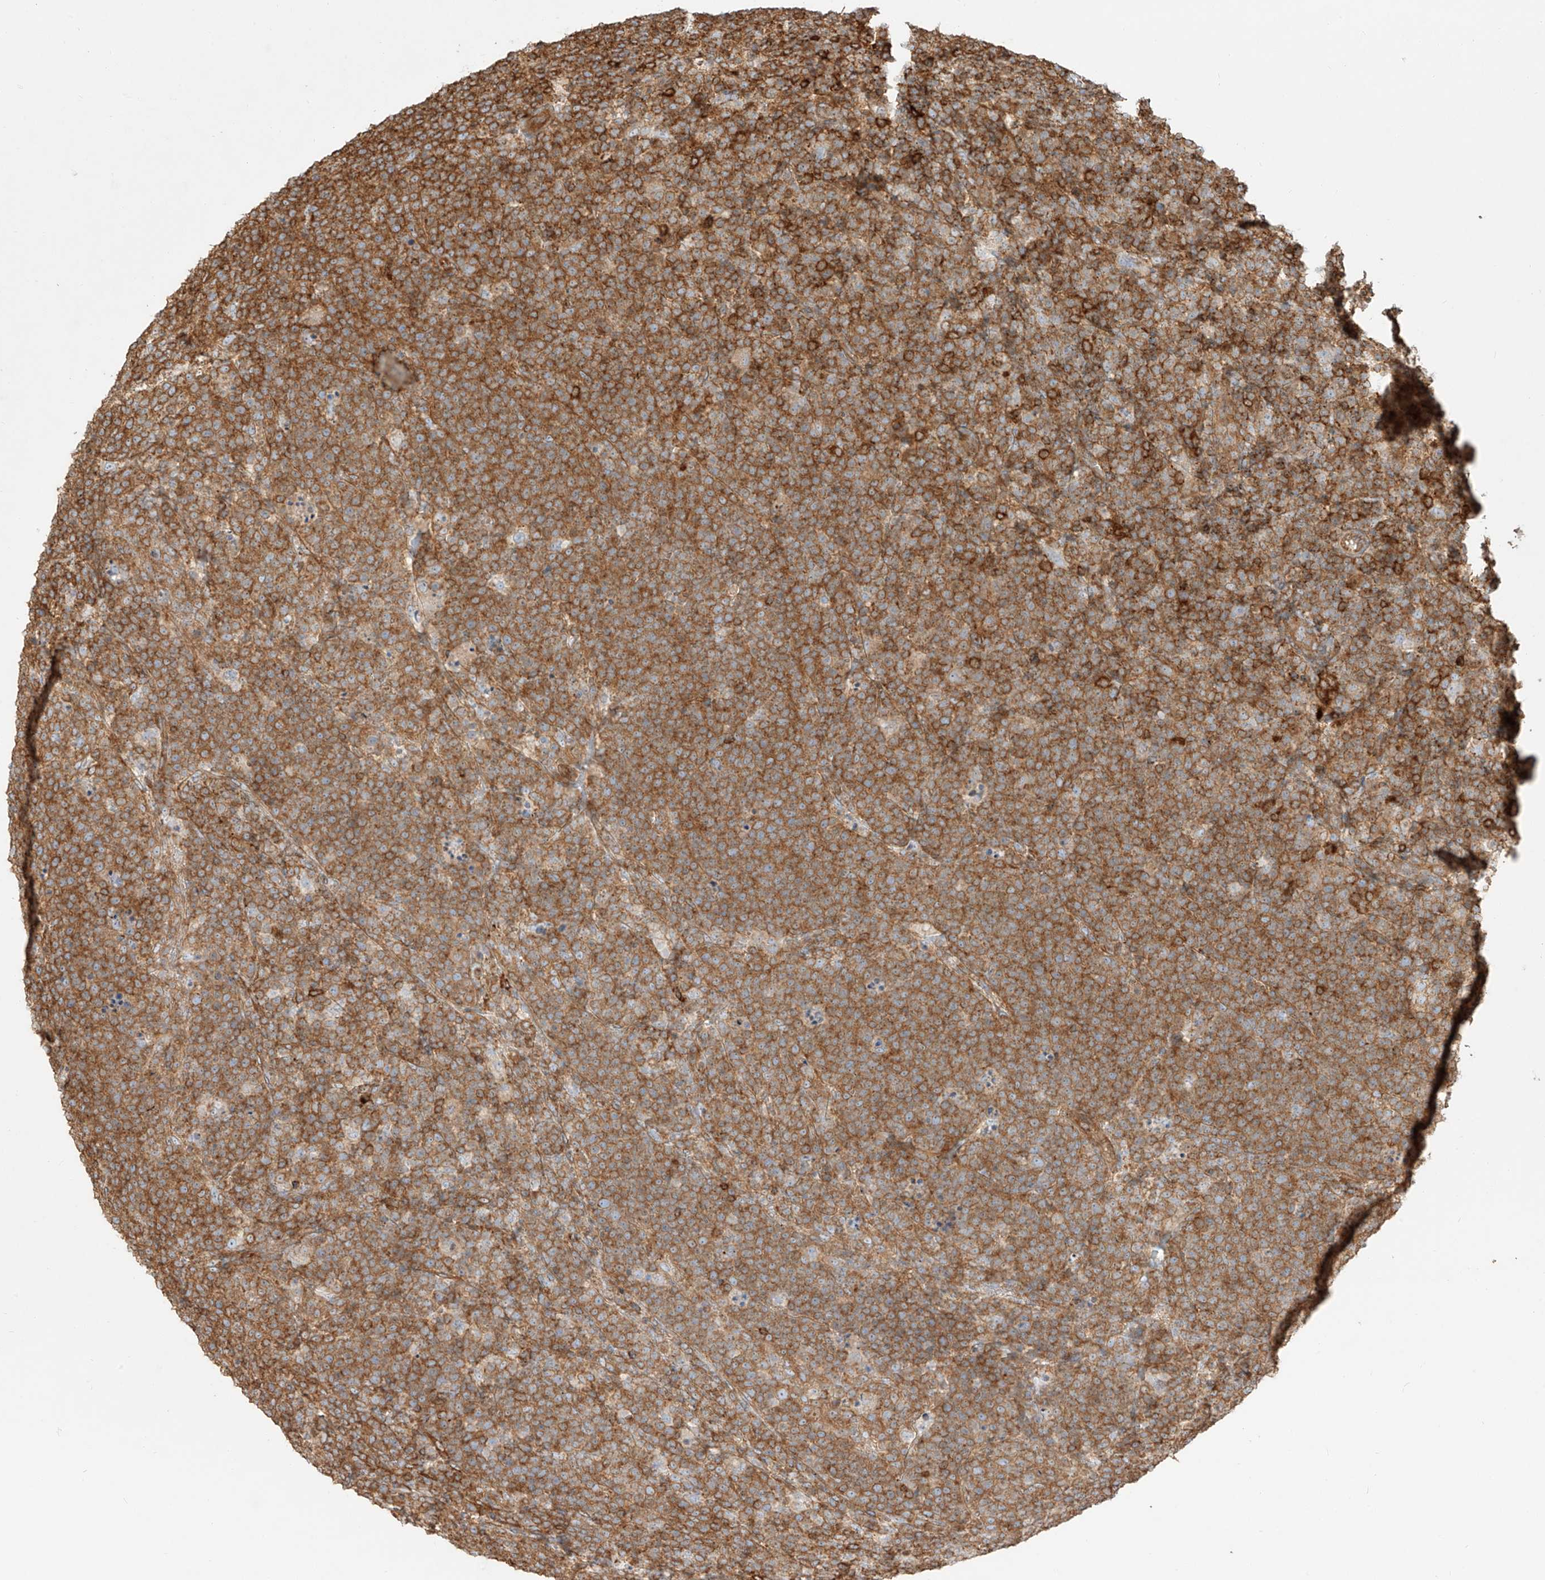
{"staining": {"intensity": "moderate", "quantity": ">75%", "location": "cytoplasmic/membranous"}, "tissue": "lymphoma", "cell_type": "Tumor cells", "image_type": "cancer", "snomed": [{"axis": "morphology", "description": "Malignant lymphoma, non-Hodgkin's type, High grade"}, {"axis": "topography", "description": "Lymph node"}], "caption": "Immunohistochemical staining of high-grade malignant lymphoma, non-Hodgkin's type exhibits medium levels of moderate cytoplasmic/membranous protein expression in approximately >75% of tumor cells.", "gene": "SNX9", "patient": {"sex": "male", "age": 61}}